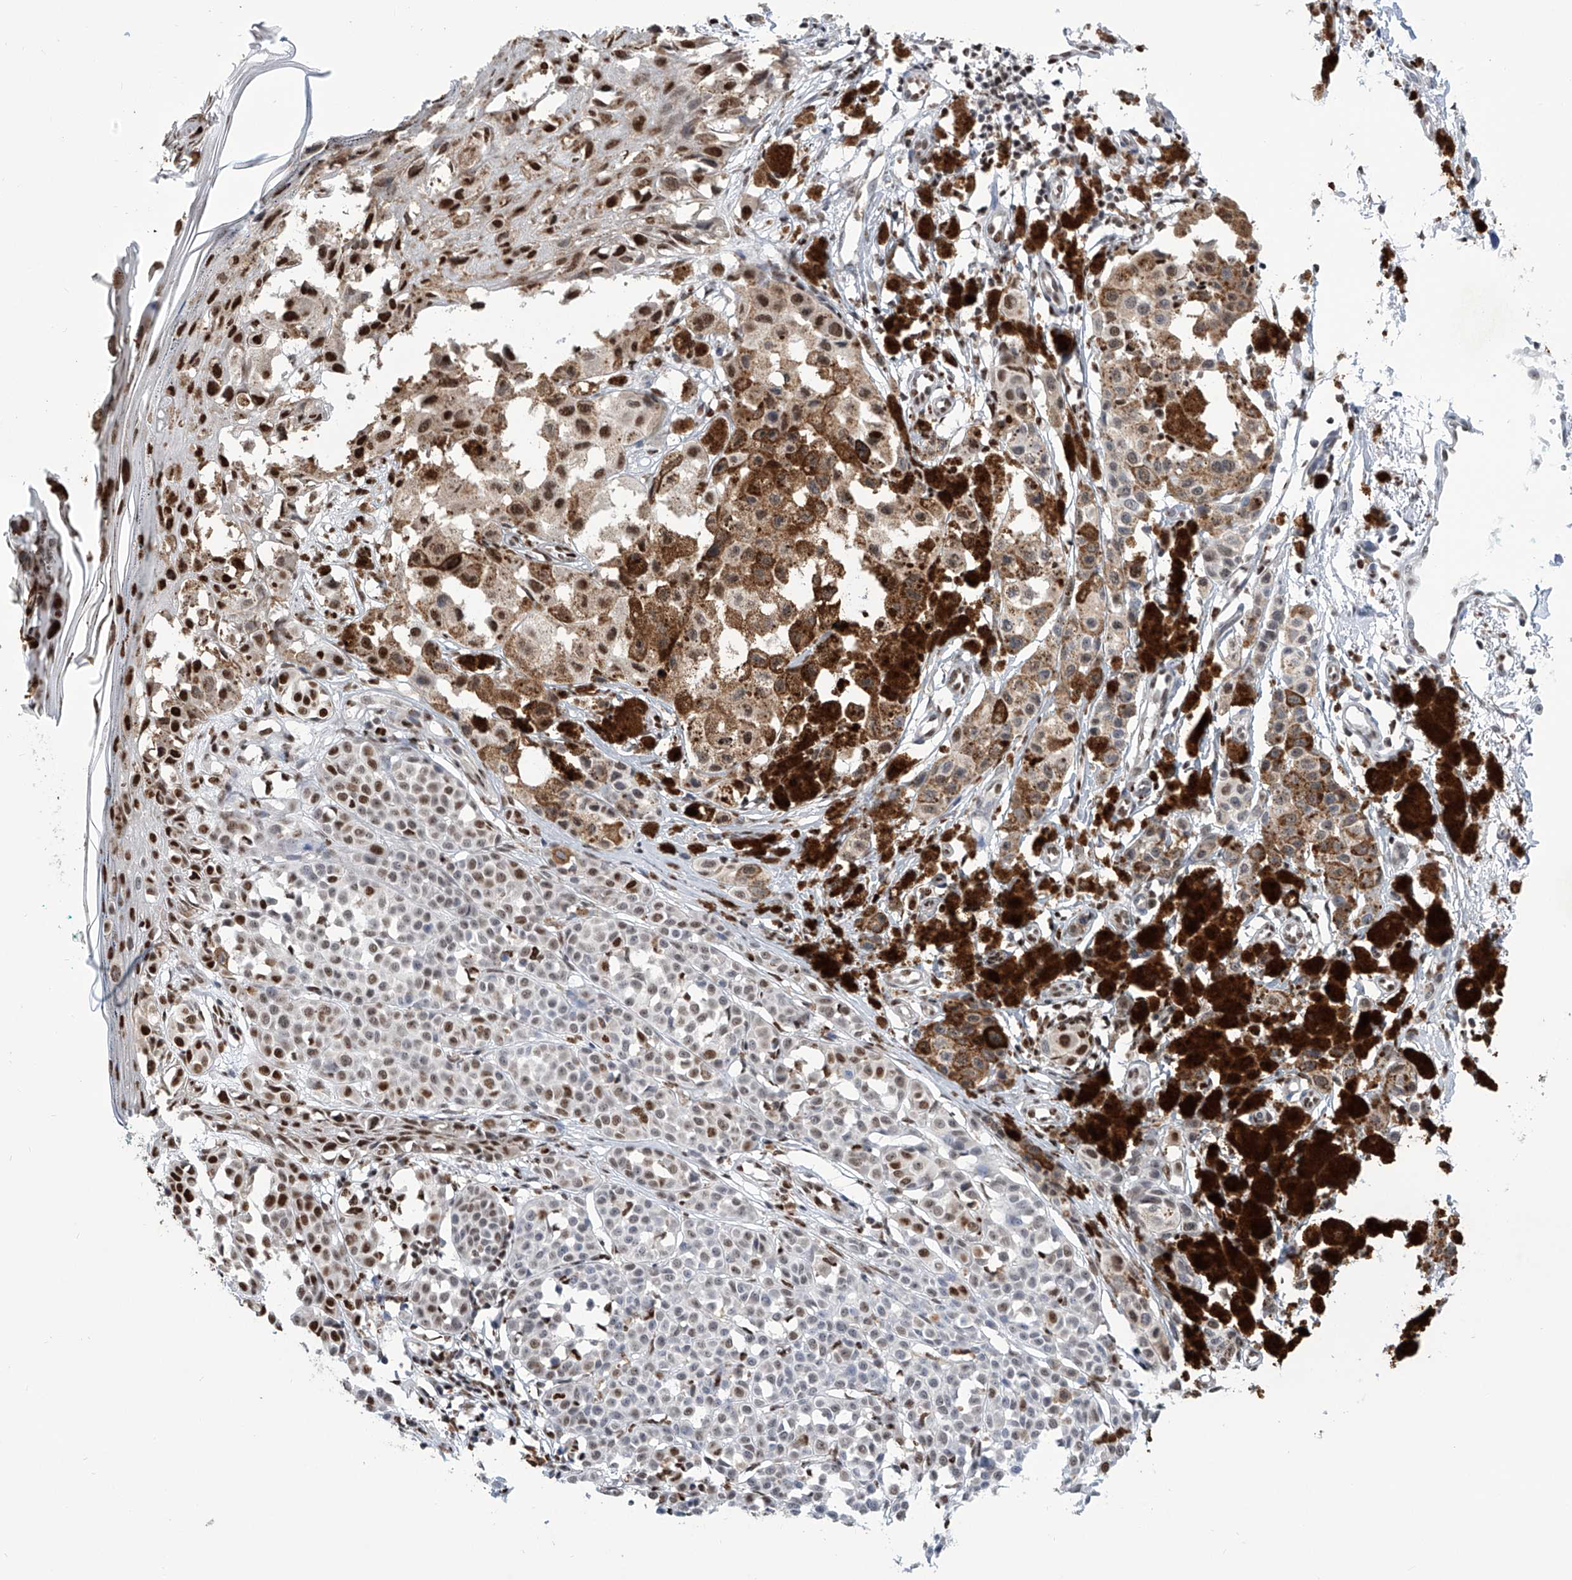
{"staining": {"intensity": "moderate", "quantity": "25%-75%", "location": "nuclear"}, "tissue": "melanoma", "cell_type": "Tumor cells", "image_type": "cancer", "snomed": [{"axis": "morphology", "description": "Malignant melanoma, NOS"}, {"axis": "topography", "description": "Skin of leg"}], "caption": "Melanoma stained with immunohistochemistry demonstrates moderate nuclear expression in approximately 25%-75% of tumor cells.", "gene": "SREBF2", "patient": {"sex": "female", "age": 72}}